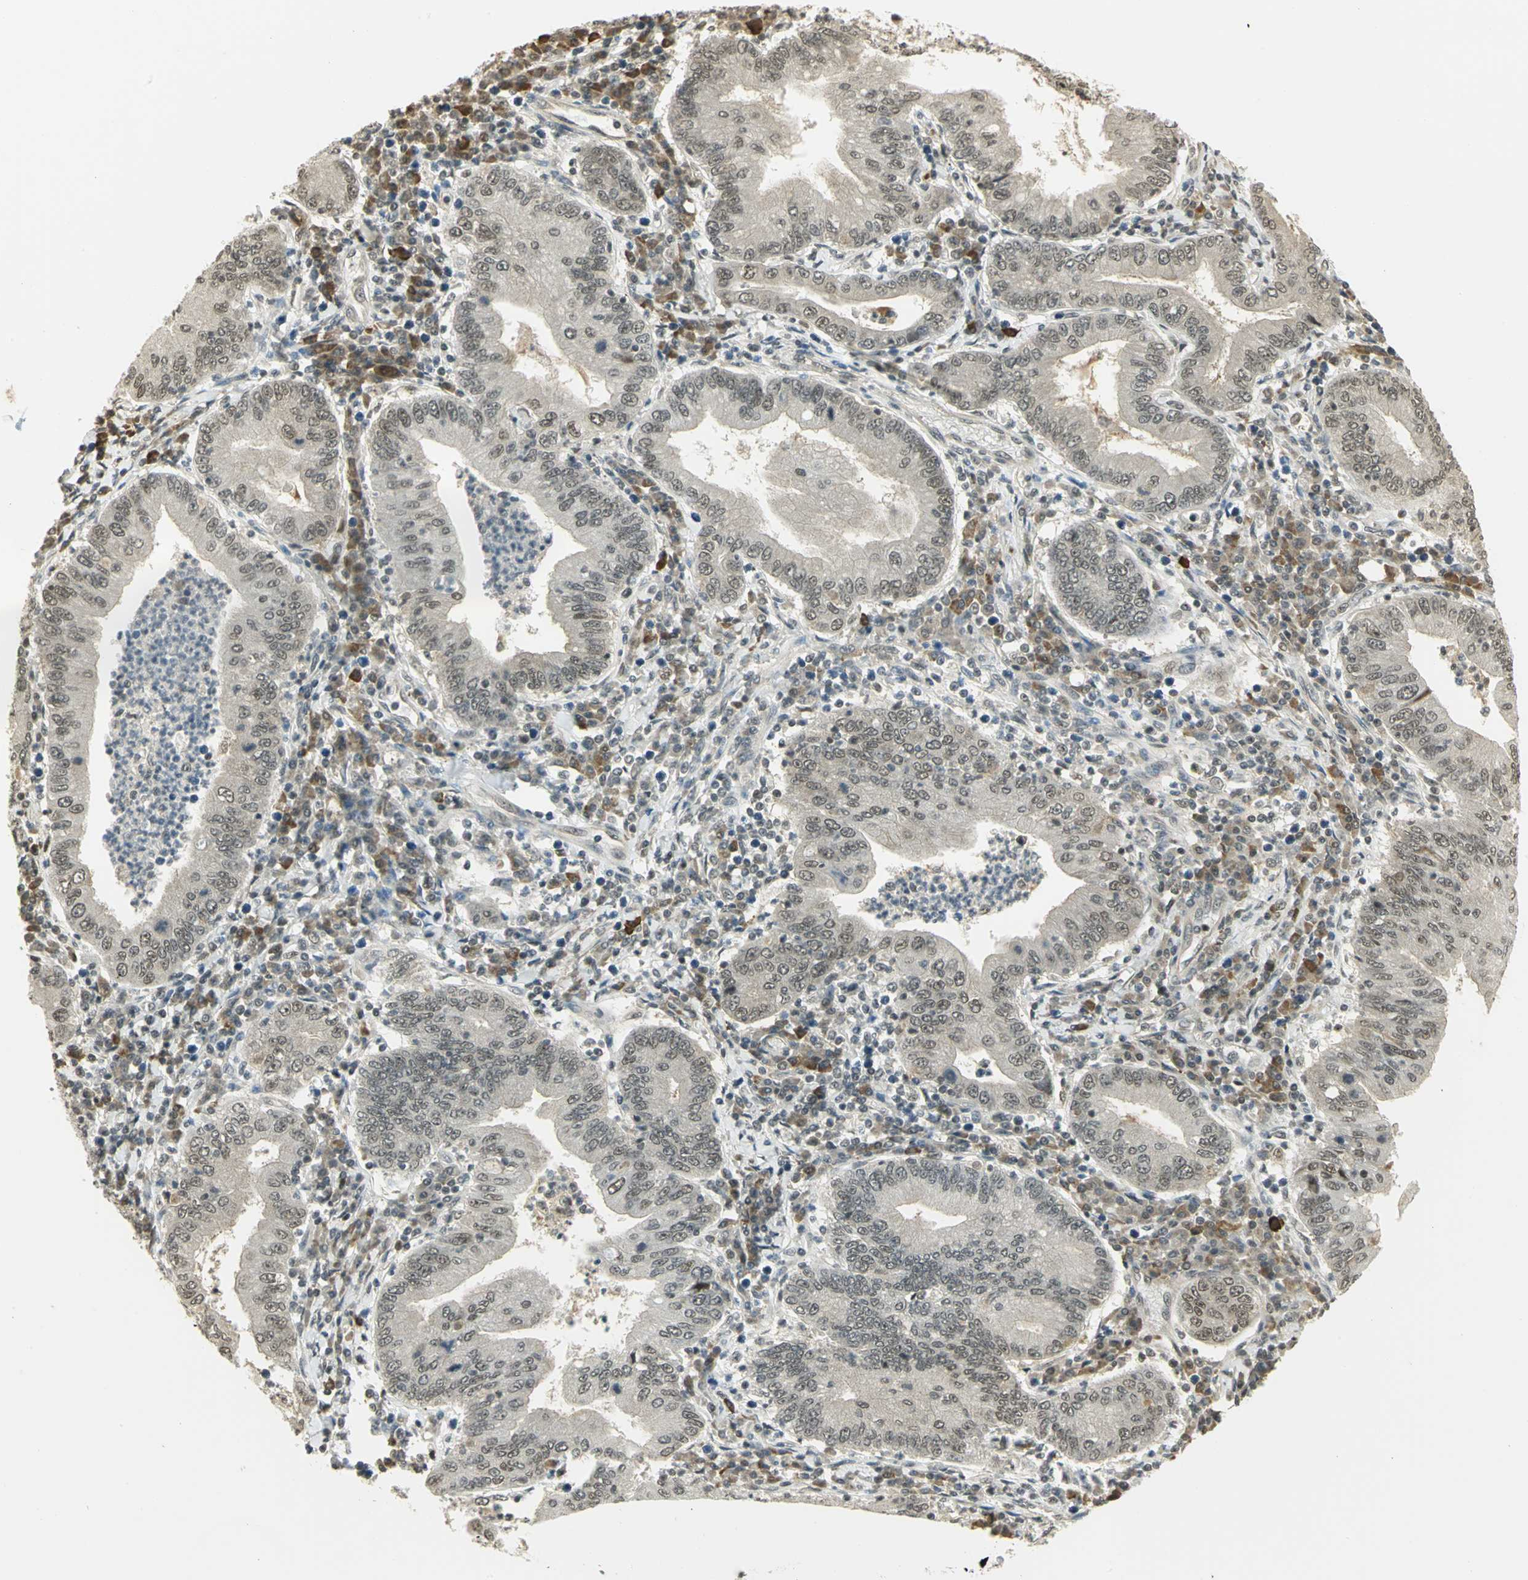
{"staining": {"intensity": "weak", "quantity": "25%-75%", "location": "nuclear"}, "tissue": "stomach cancer", "cell_type": "Tumor cells", "image_type": "cancer", "snomed": [{"axis": "morphology", "description": "Normal tissue, NOS"}, {"axis": "morphology", "description": "Adenocarcinoma, NOS"}, {"axis": "topography", "description": "Esophagus"}, {"axis": "topography", "description": "Stomach, upper"}, {"axis": "topography", "description": "Peripheral nerve tissue"}], "caption": "Brown immunohistochemical staining in human stomach cancer displays weak nuclear positivity in about 25%-75% of tumor cells.", "gene": "CDC34", "patient": {"sex": "male", "age": 62}}